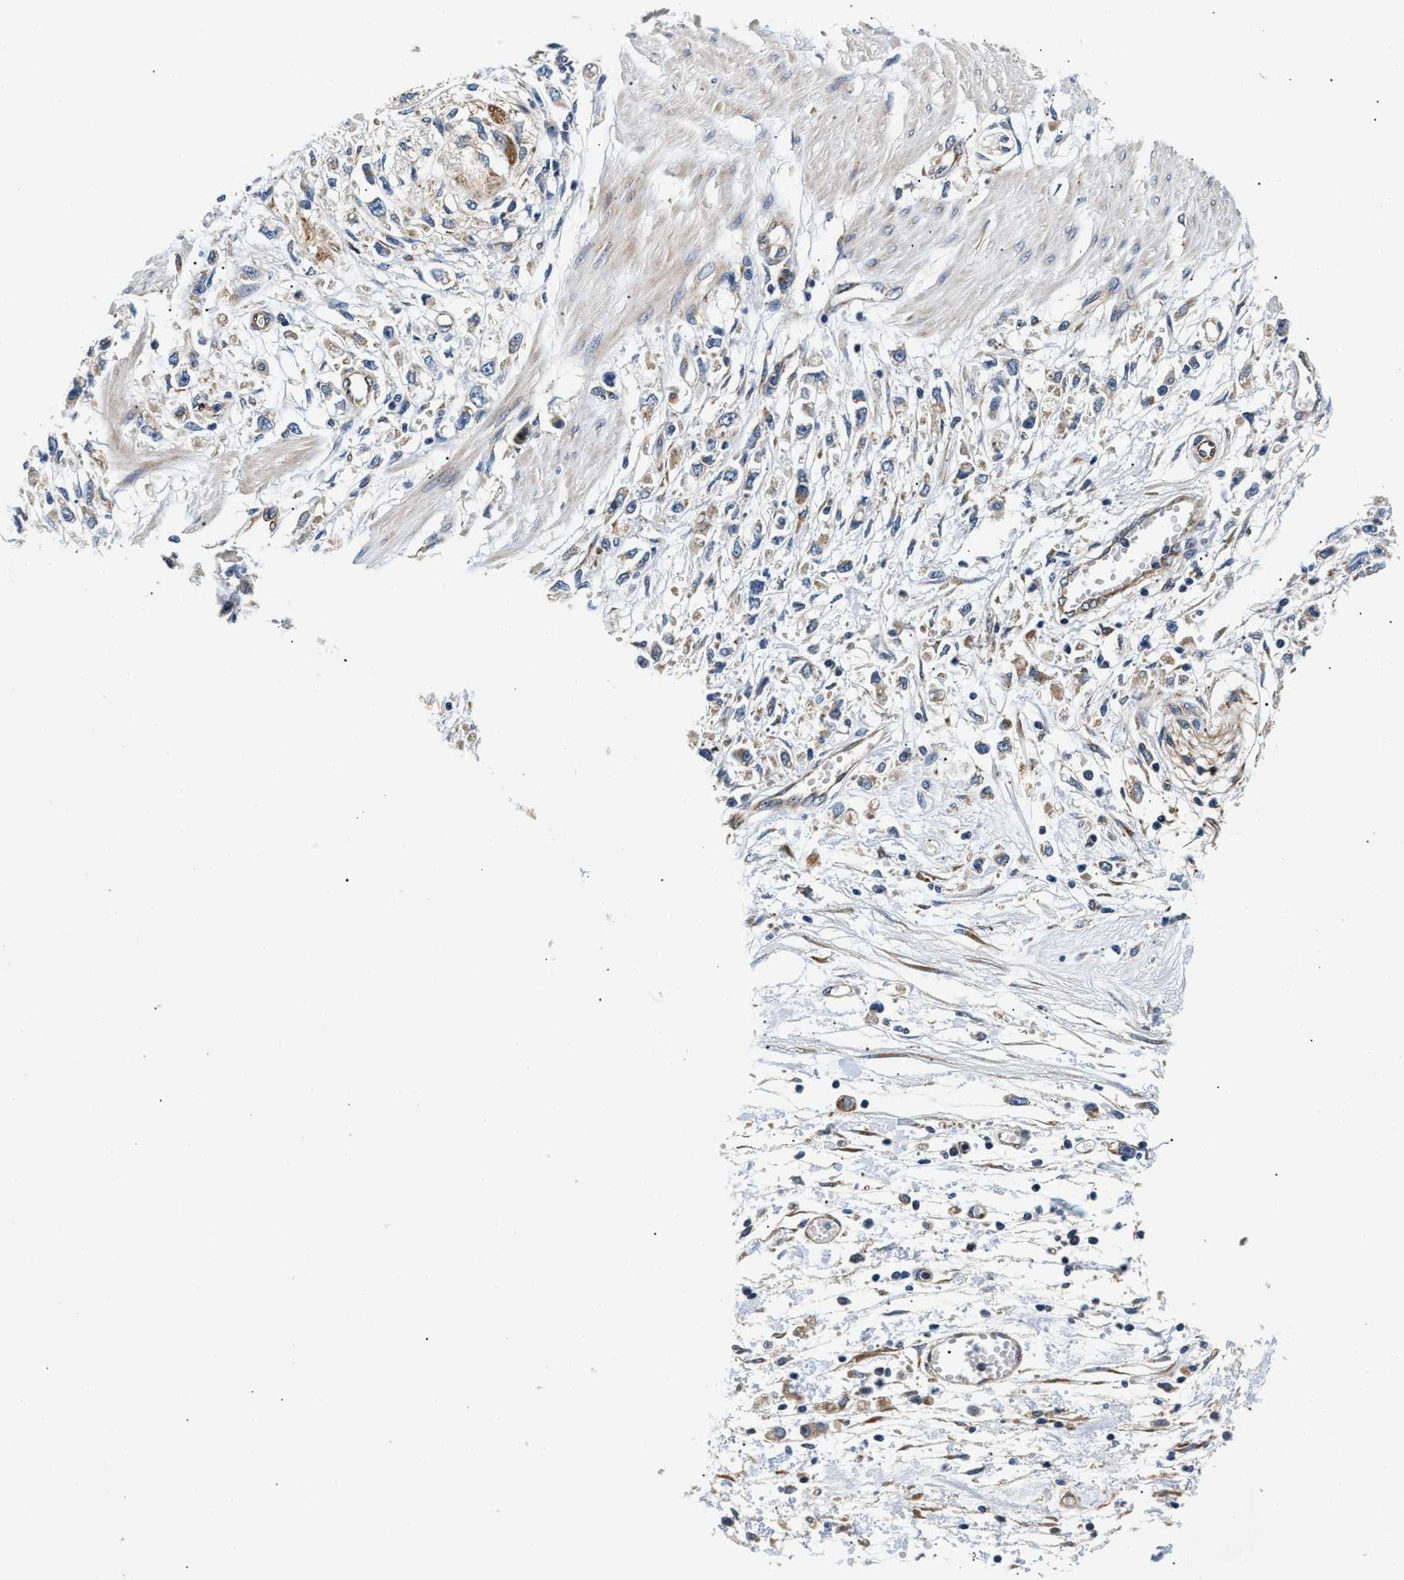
{"staining": {"intensity": "weak", "quantity": "<25%", "location": "cytoplasmic/membranous"}, "tissue": "stomach cancer", "cell_type": "Tumor cells", "image_type": "cancer", "snomed": [{"axis": "morphology", "description": "Adenocarcinoma, NOS"}, {"axis": "topography", "description": "Stomach"}], "caption": "IHC of human stomach cancer exhibits no staining in tumor cells. The staining is performed using DAB brown chromogen with nuclei counter-stained in using hematoxylin.", "gene": "IFT74", "patient": {"sex": "female", "age": 59}}